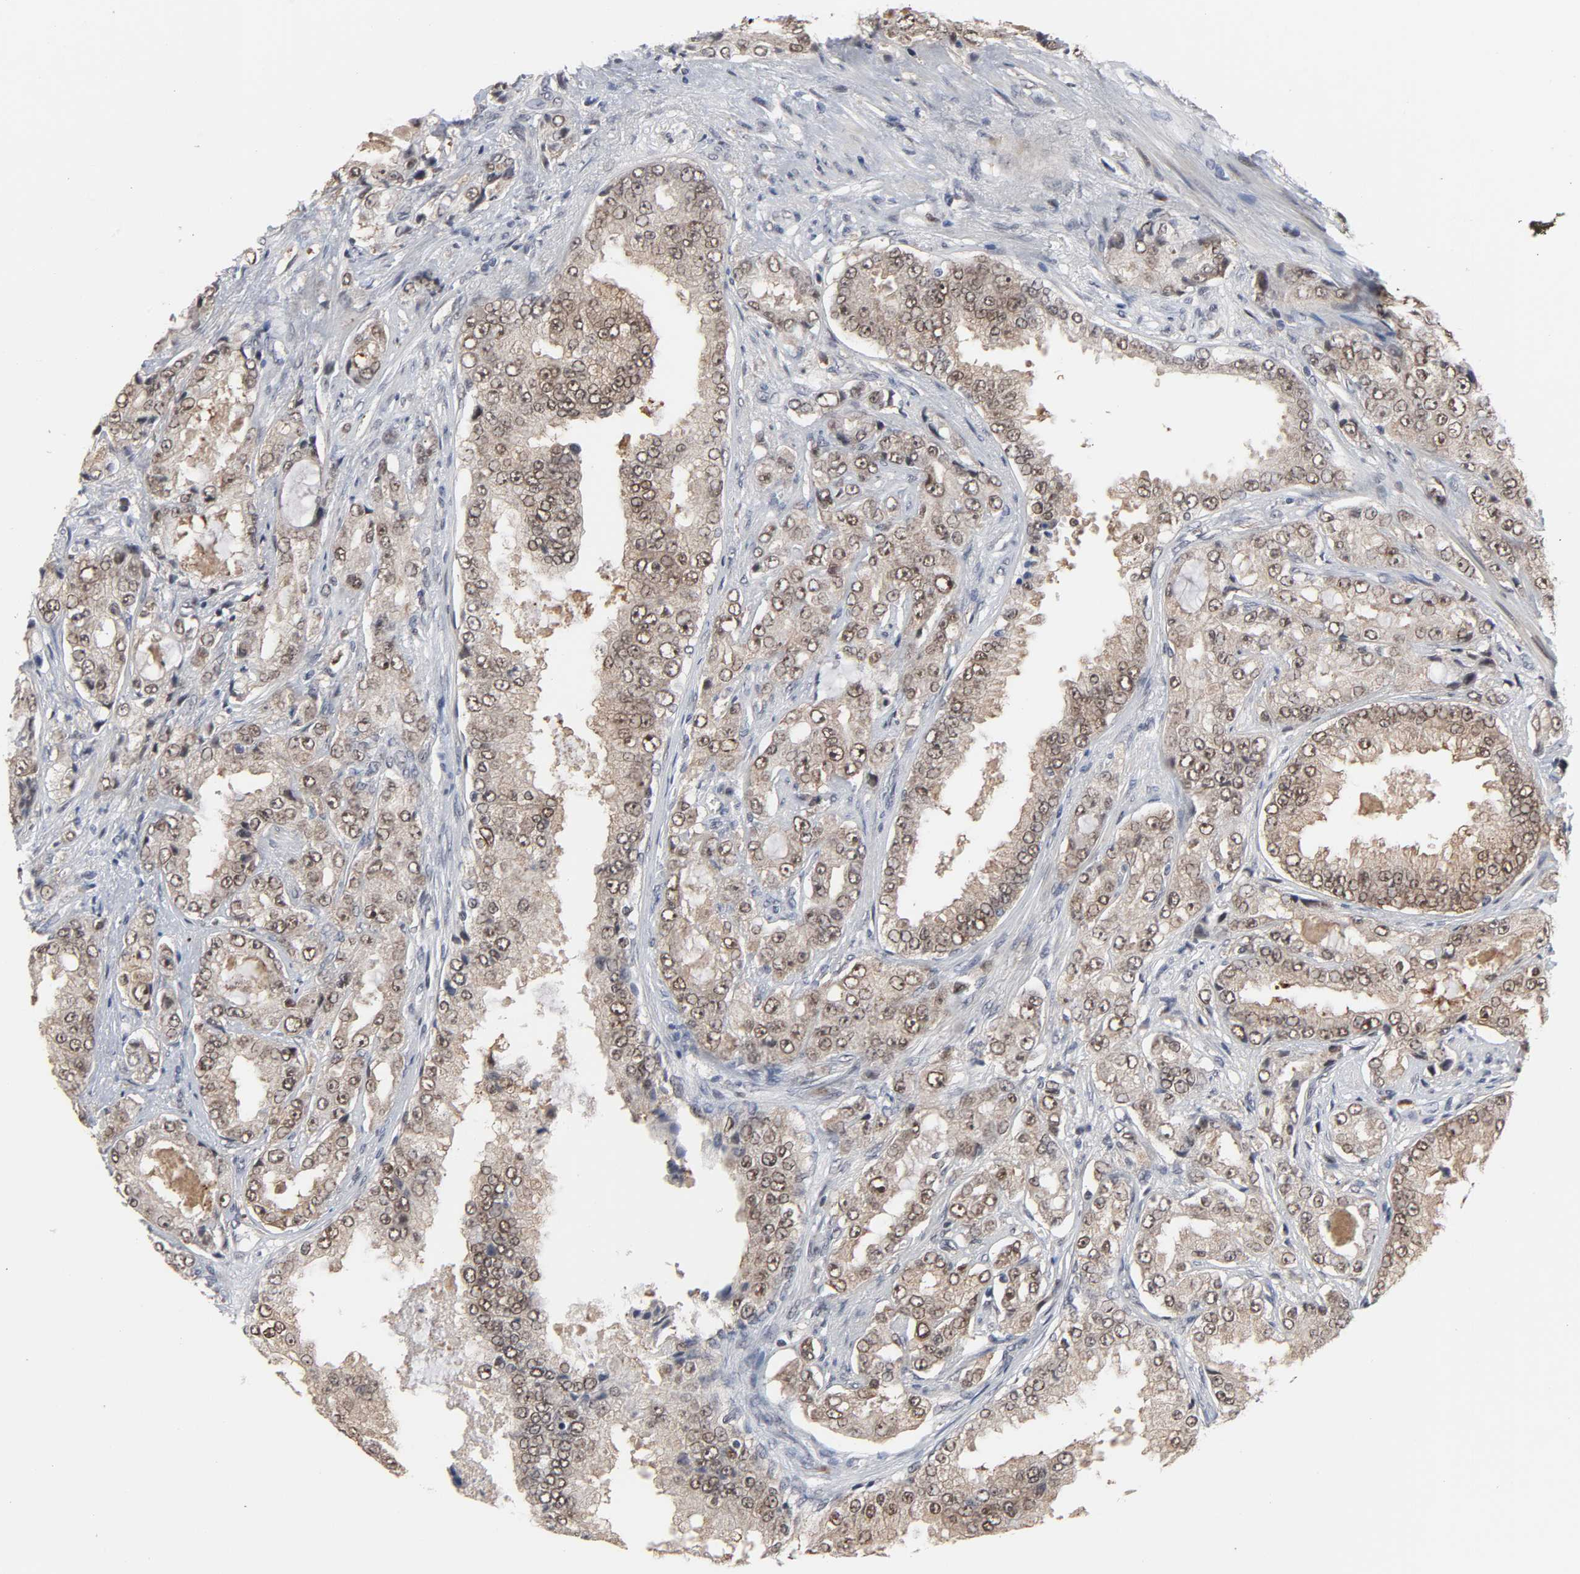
{"staining": {"intensity": "weak", "quantity": ">75%", "location": "cytoplasmic/membranous,nuclear"}, "tissue": "prostate cancer", "cell_type": "Tumor cells", "image_type": "cancer", "snomed": [{"axis": "morphology", "description": "Adenocarcinoma, High grade"}, {"axis": "topography", "description": "Prostate"}], "caption": "Brown immunohistochemical staining in human prostate cancer displays weak cytoplasmic/membranous and nuclear positivity in about >75% of tumor cells.", "gene": "RTL5", "patient": {"sex": "male", "age": 73}}